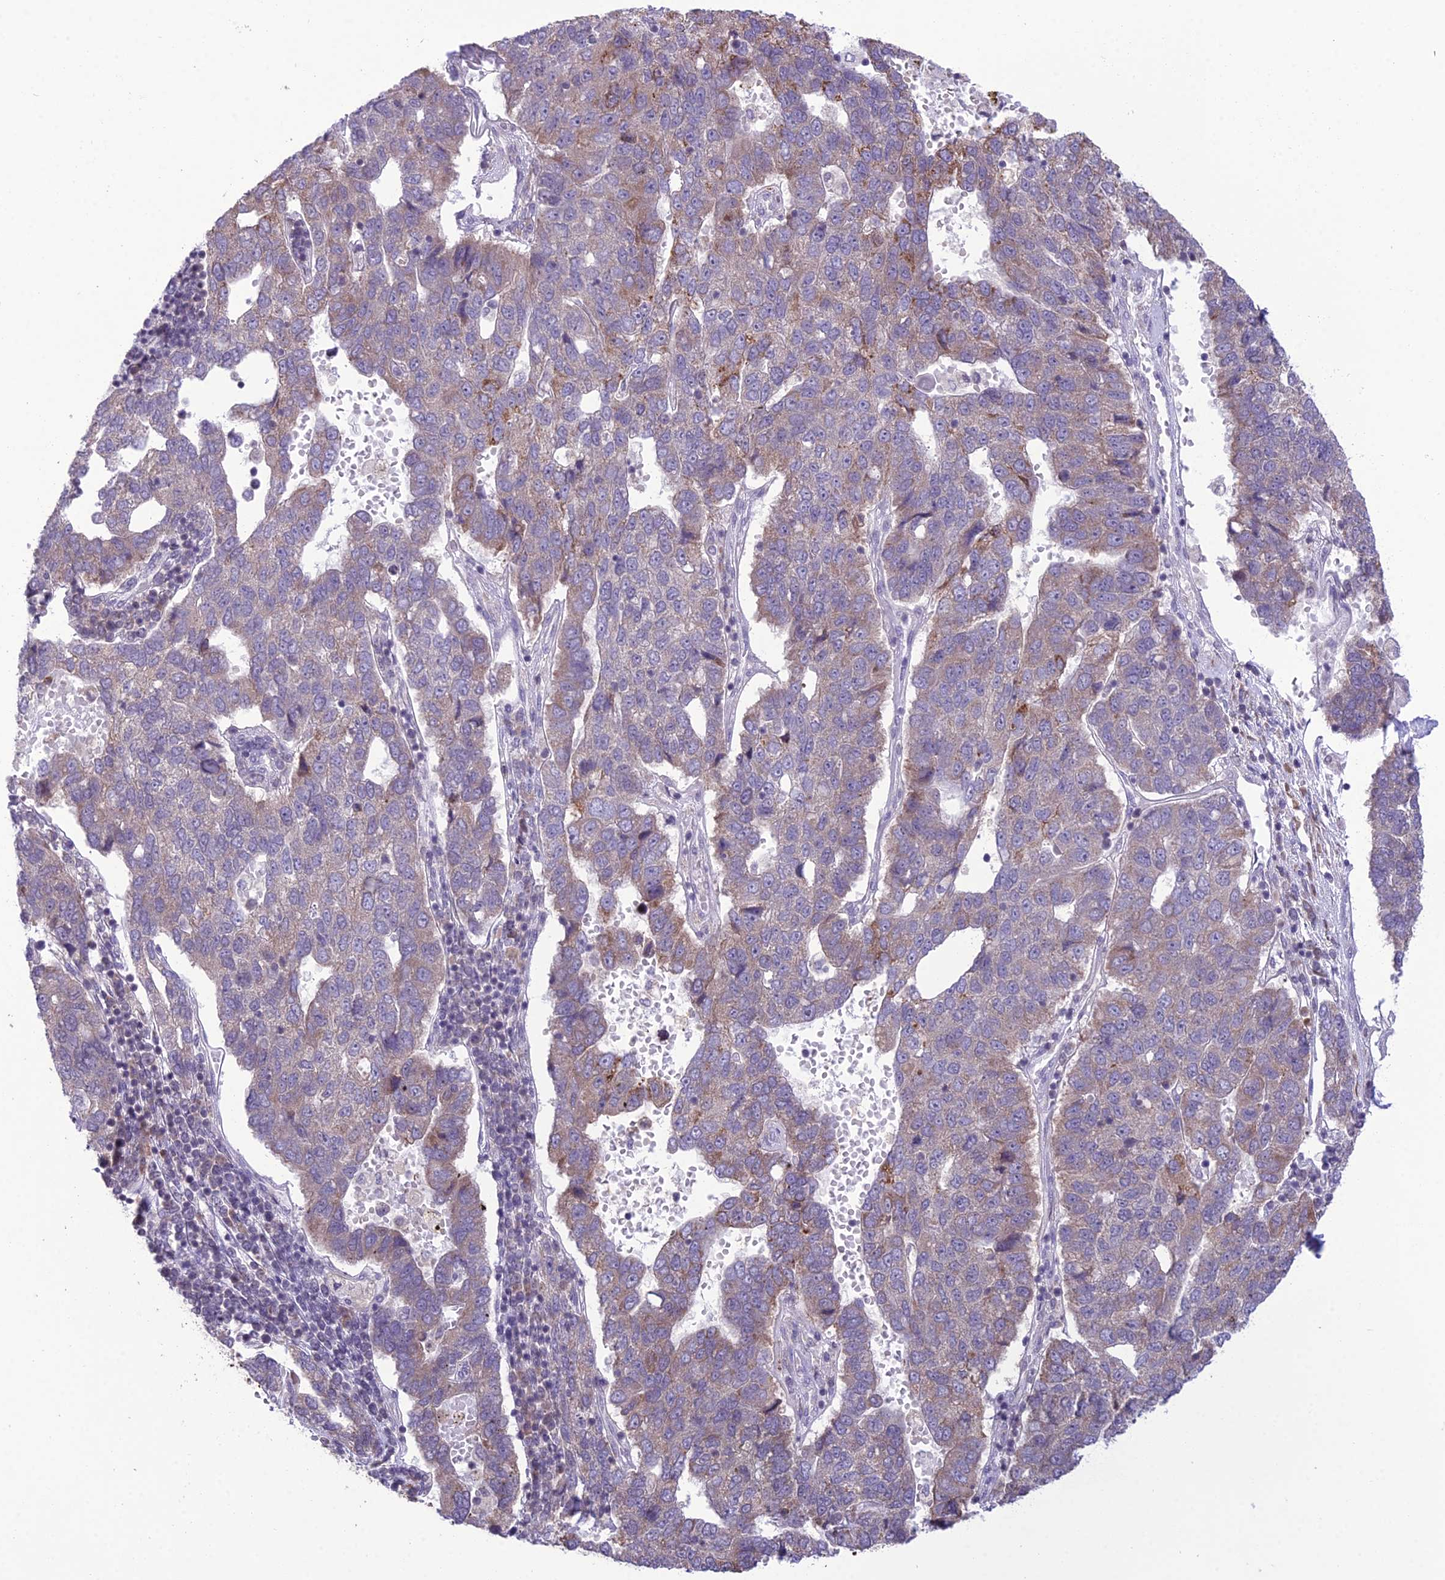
{"staining": {"intensity": "weak", "quantity": "25%-75%", "location": "cytoplasmic/membranous"}, "tissue": "pancreatic cancer", "cell_type": "Tumor cells", "image_type": "cancer", "snomed": [{"axis": "morphology", "description": "Adenocarcinoma, NOS"}, {"axis": "topography", "description": "Pancreas"}], "caption": "Pancreatic cancer stained for a protein demonstrates weak cytoplasmic/membranous positivity in tumor cells.", "gene": "RPS26", "patient": {"sex": "female", "age": 61}}